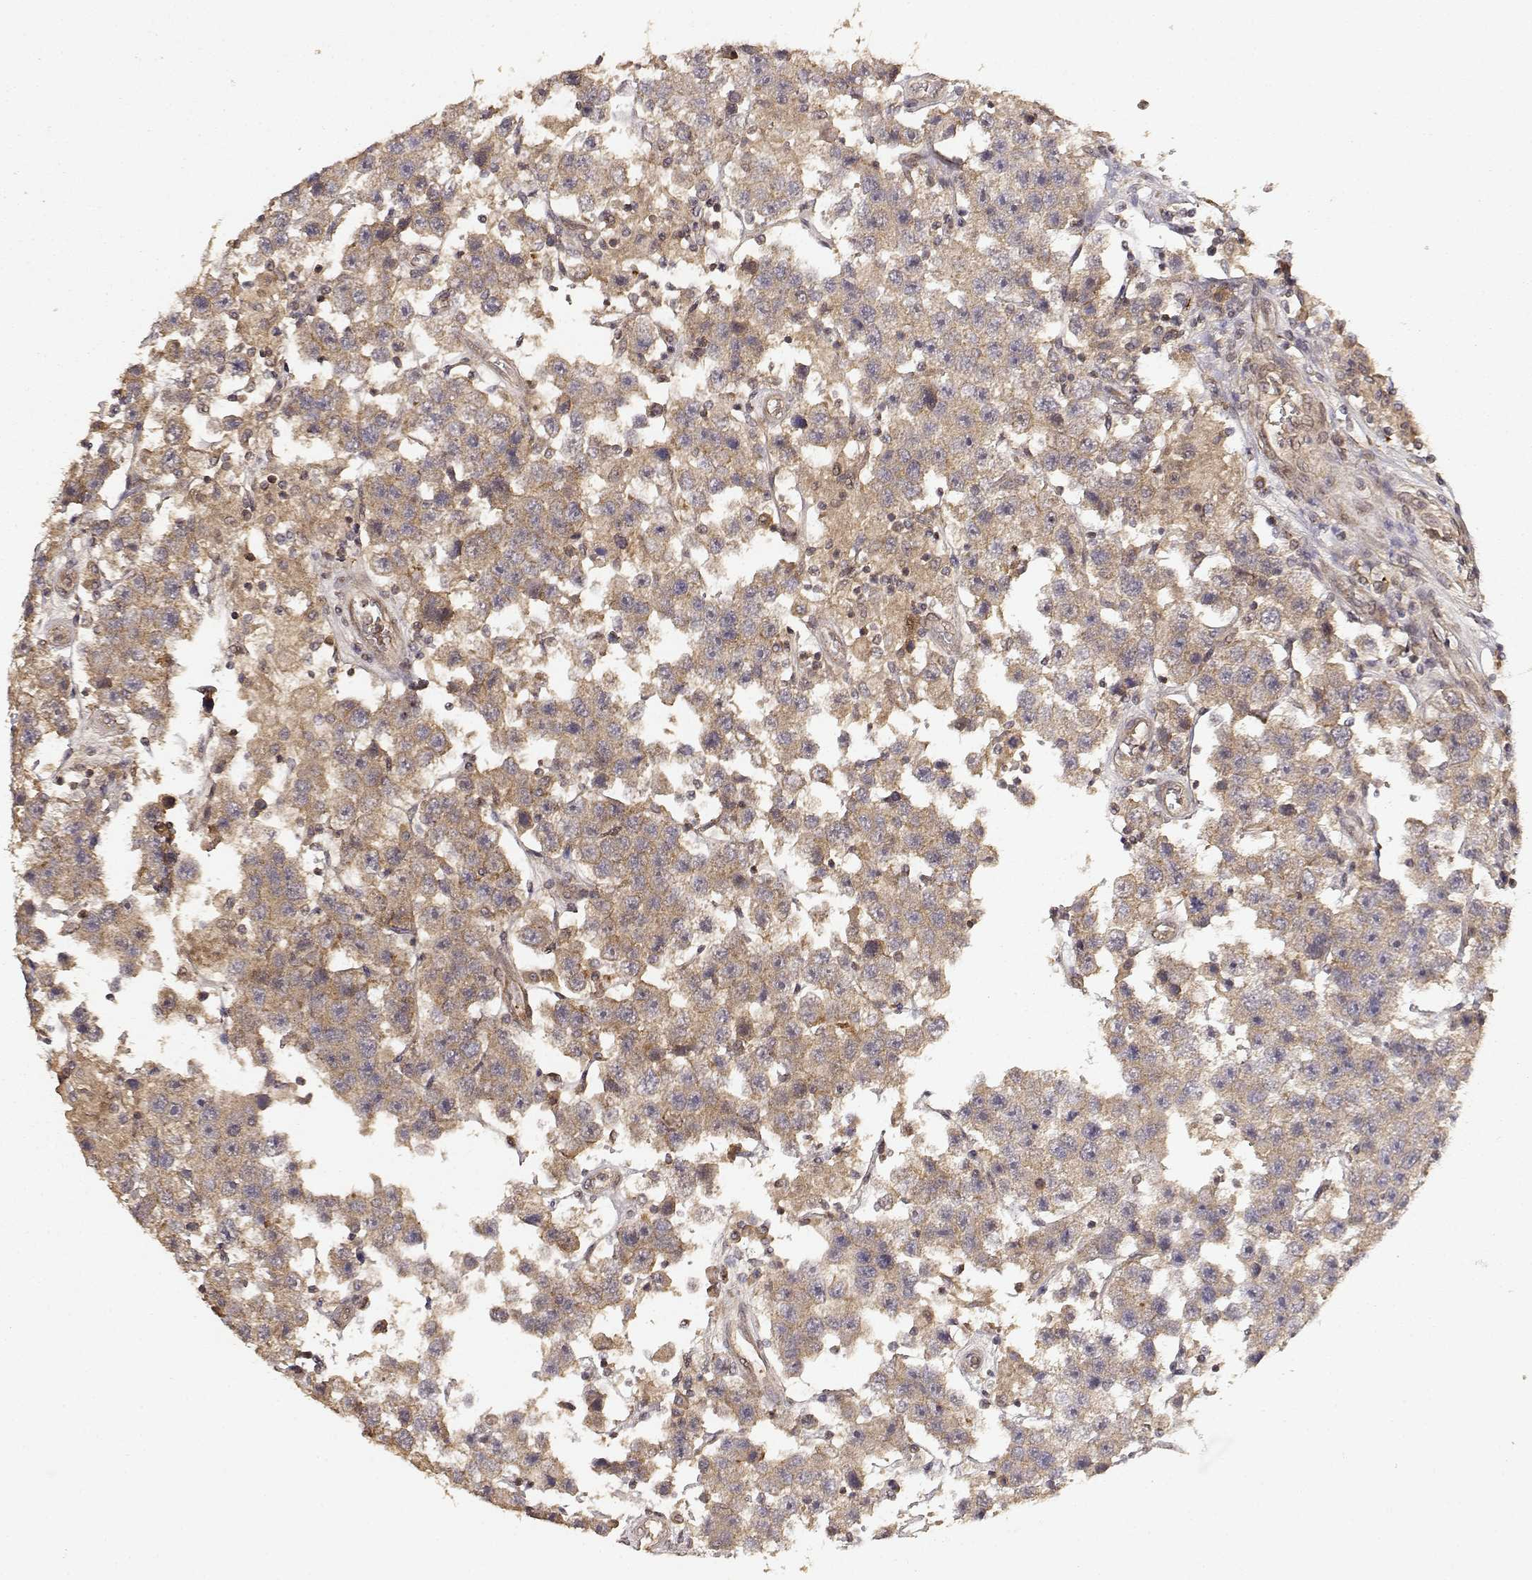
{"staining": {"intensity": "weak", "quantity": ">75%", "location": "cytoplasmic/membranous"}, "tissue": "testis cancer", "cell_type": "Tumor cells", "image_type": "cancer", "snomed": [{"axis": "morphology", "description": "Seminoma, NOS"}, {"axis": "topography", "description": "Testis"}], "caption": "Protein staining demonstrates weak cytoplasmic/membranous expression in about >75% of tumor cells in testis cancer.", "gene": "PICK1", "patient": {"sex": "male", "age": 45}}